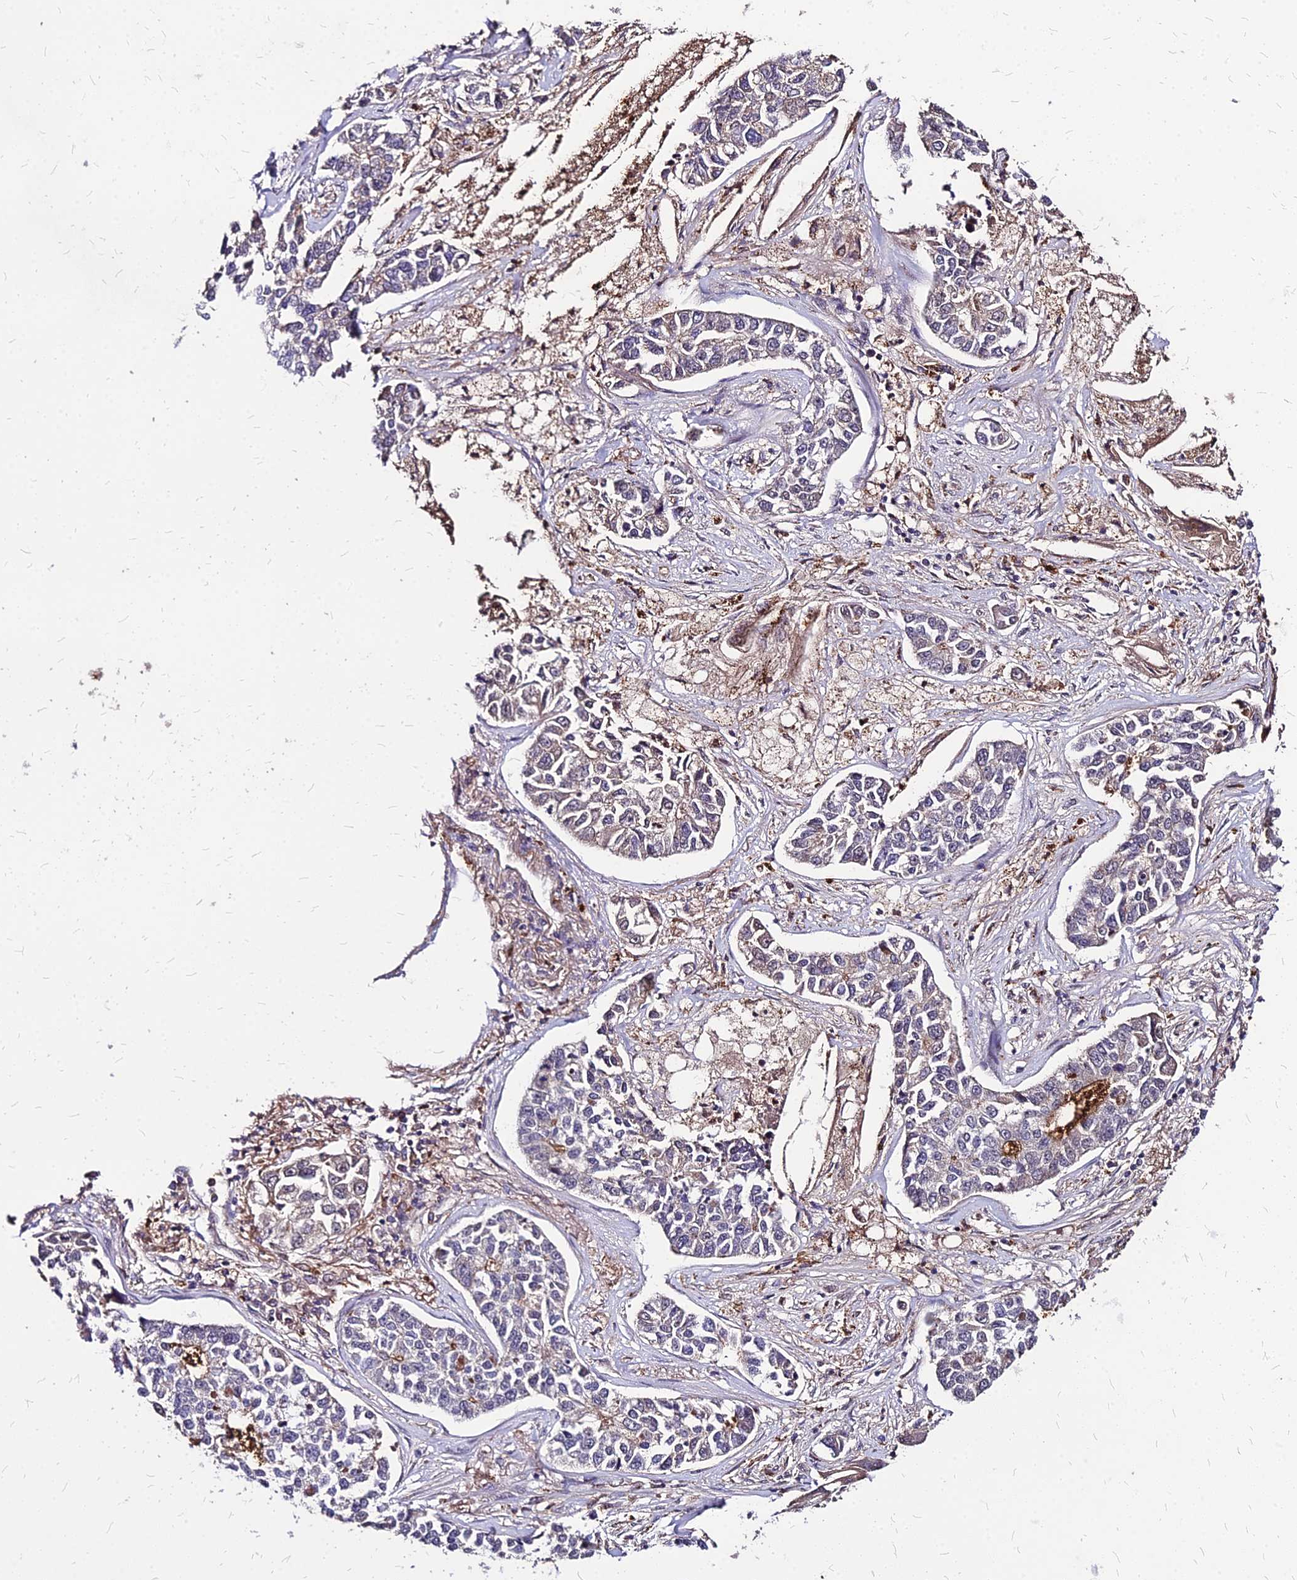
{"staining": {"intensity": "negative", "quantity": "none", "location": "none"}, "tissue": "lung cancer", "cell_type": "Tumor cells", "image_type": "cancer", "snomed": [{"axis": "morphology", "description": "Adenocarcinoma, NOS"}, {"axis": "topography", "description": "Lung"}], "caption": "Immunohistochemical staining of human lung adenocarcinoma displays no significant expression in tumor cells.", "gene": "APBA3", "patient": {"sex": "male", "age": 49}}